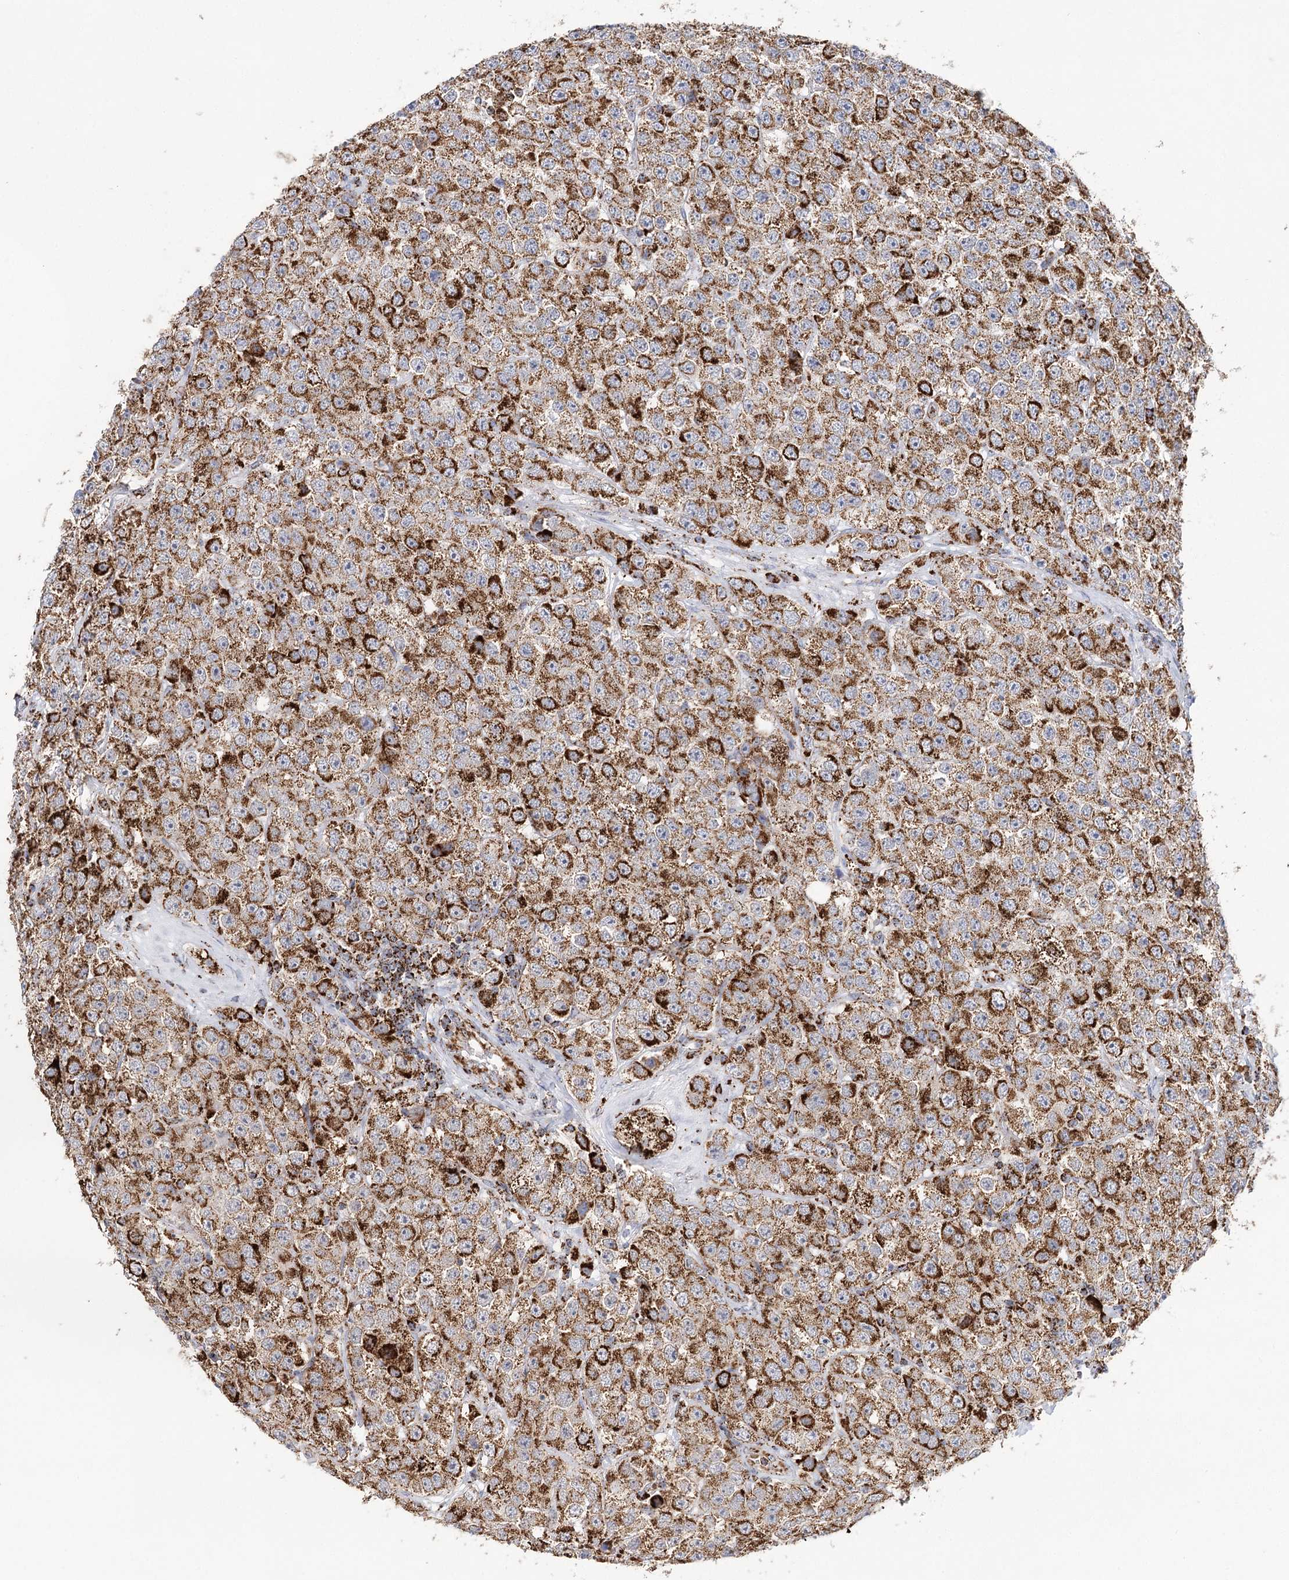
{"staining": {"intensity": "strong", "quantity": ">75%", "location": "cytoplasmic/membranous"}, "tissue": "testis cancer", "cell_type": "Tumor cells", "image_type": "cancer", "snomed": [{"axis": "morphology", "description": "Seminoma, NOS"}, {"axis": "topography", "description": "Testis"}], "caption": "Strong cytoplasmic/membranous staining is seen in approximately >75% of tumor cells in testis cancer.", "gene": "NADK2", "patient": {"sex": "male", "age": 28}}